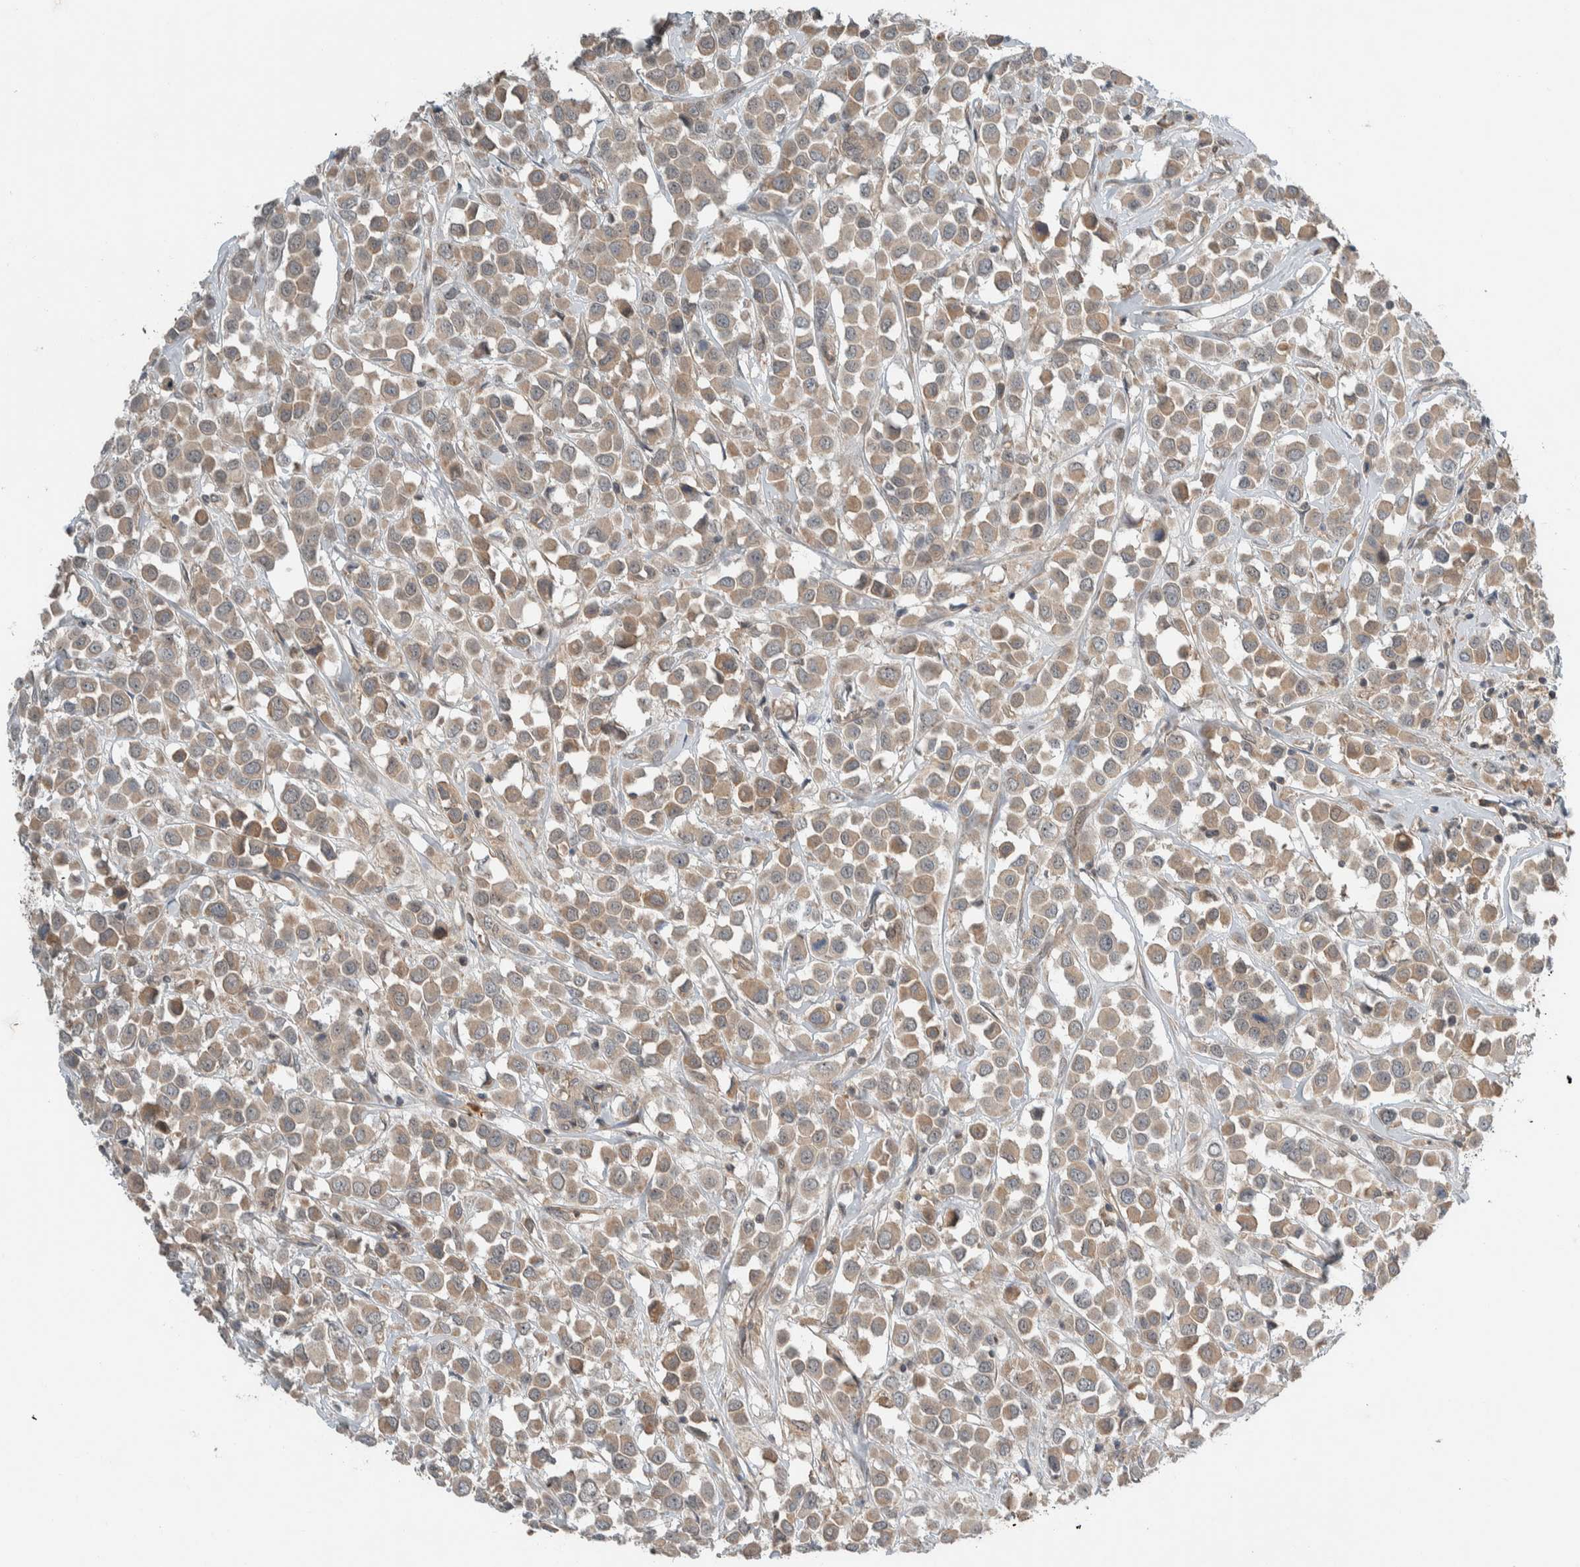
{"staining": {"intensity": "weak", "quantity": ">75%", "location": "cytoplasmic/membranous"}, "tissue": "breast cancer", "cell_type": "Tumor cells", "image_type": "cancer", "snomed": [{"axis": "morphology", "description": "Duct carcinoma"}, {"axis": "topography", "description": "Breast"}], "caption": "Tumor cells show low levels of weak cytoplasmic/membranous positivity in about >75% of cells in breast invasive ductal carcinoma.", "gene": "ARMC7", "patient": {"sex": "female", "age": 61}}